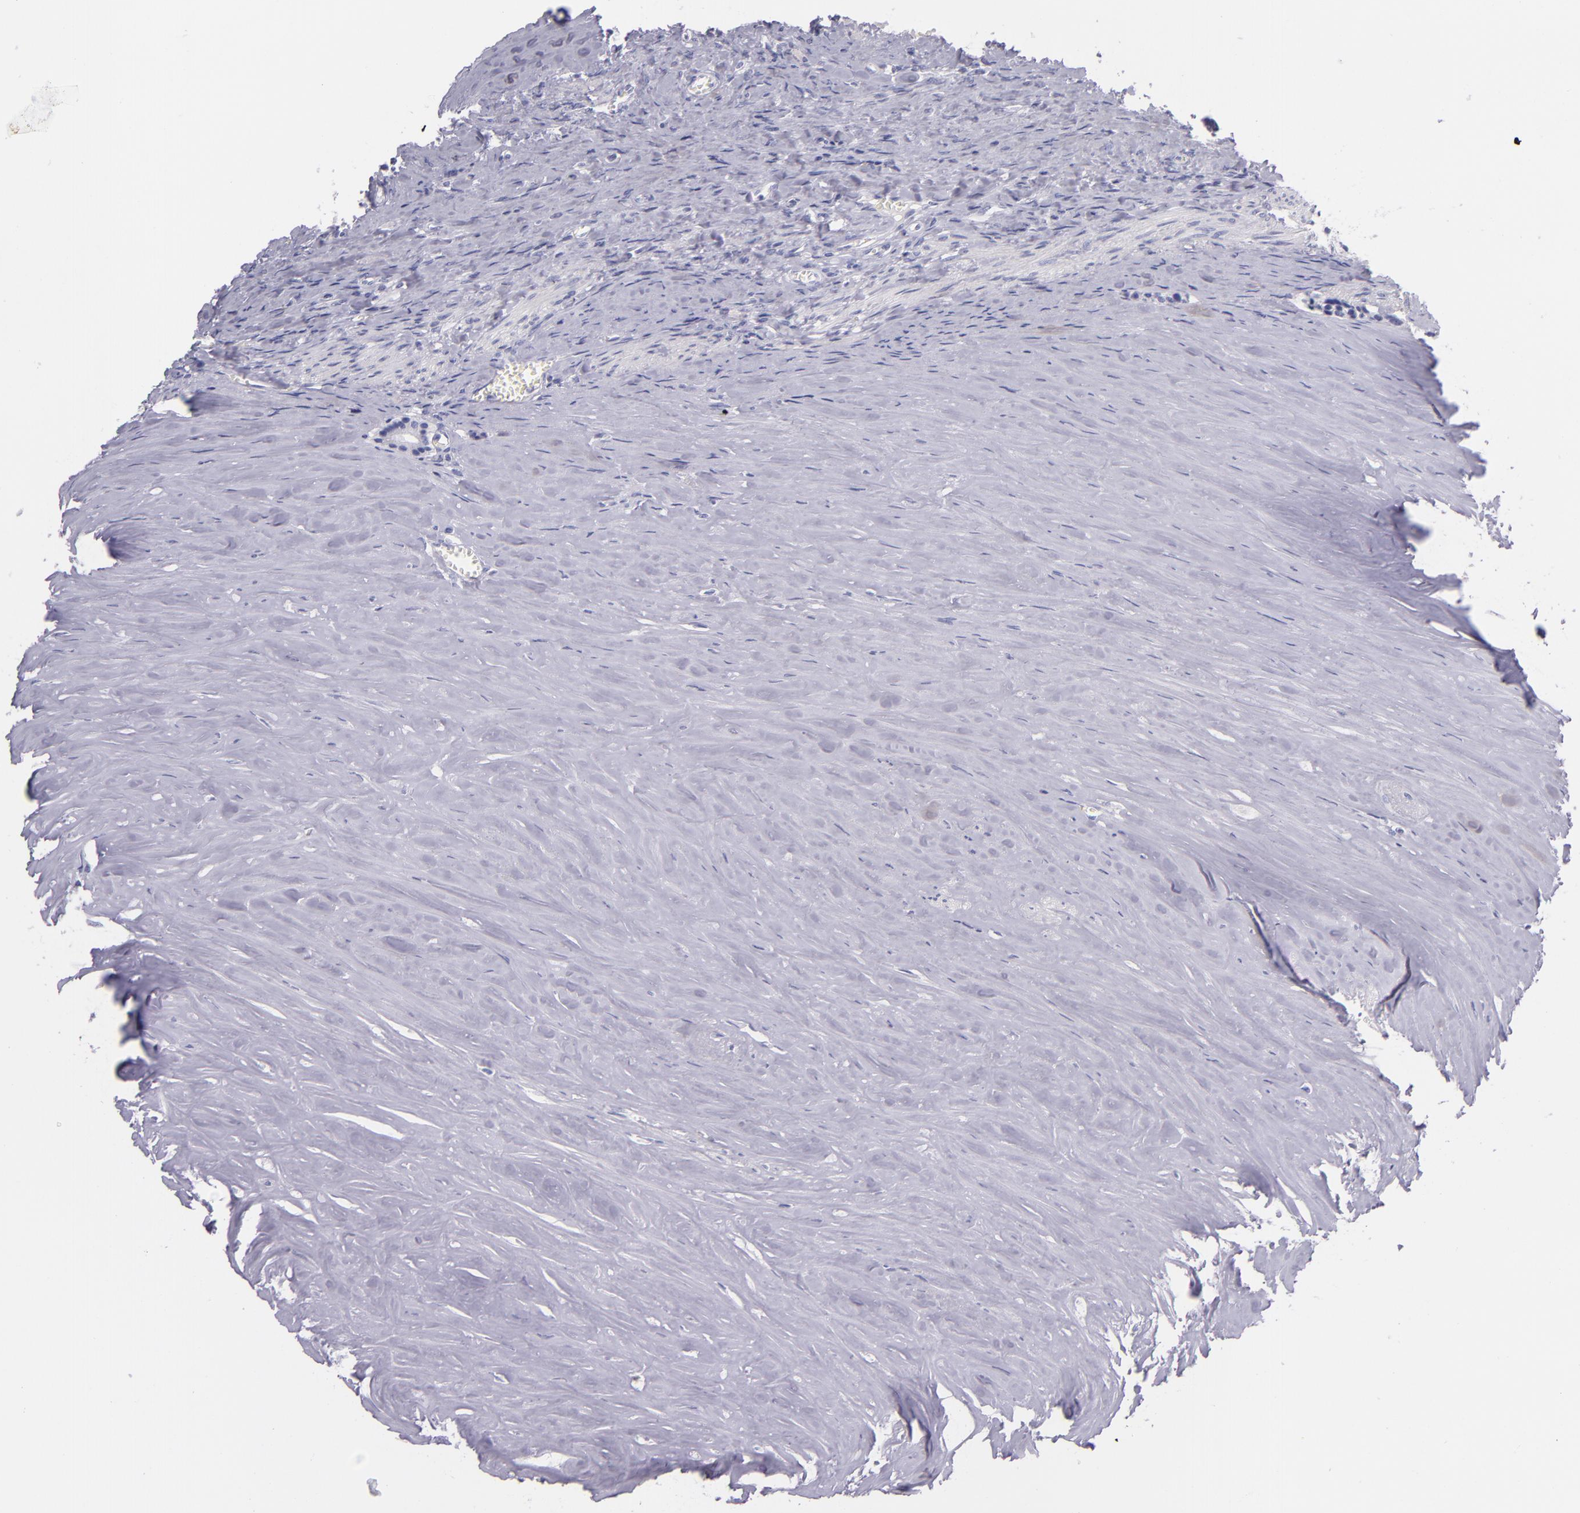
{"staining": {"intensity": "negative", "quantity": "none", "location": "none"}, "tissue": "carcinoid", "cell_type": "Tumor cells", "image_type": "cancer", "snomed": [{"axis": "morphology", "description": "Carcinoid, malignant, NOS"}, {"axis": "topography", "description": "Small intestine"}], "caption": "Tumor cells are negative for brown protein staining in malignant carcinoid.", "gene": "SFTPB", "patient": {"sex": "male", "age": 63}}